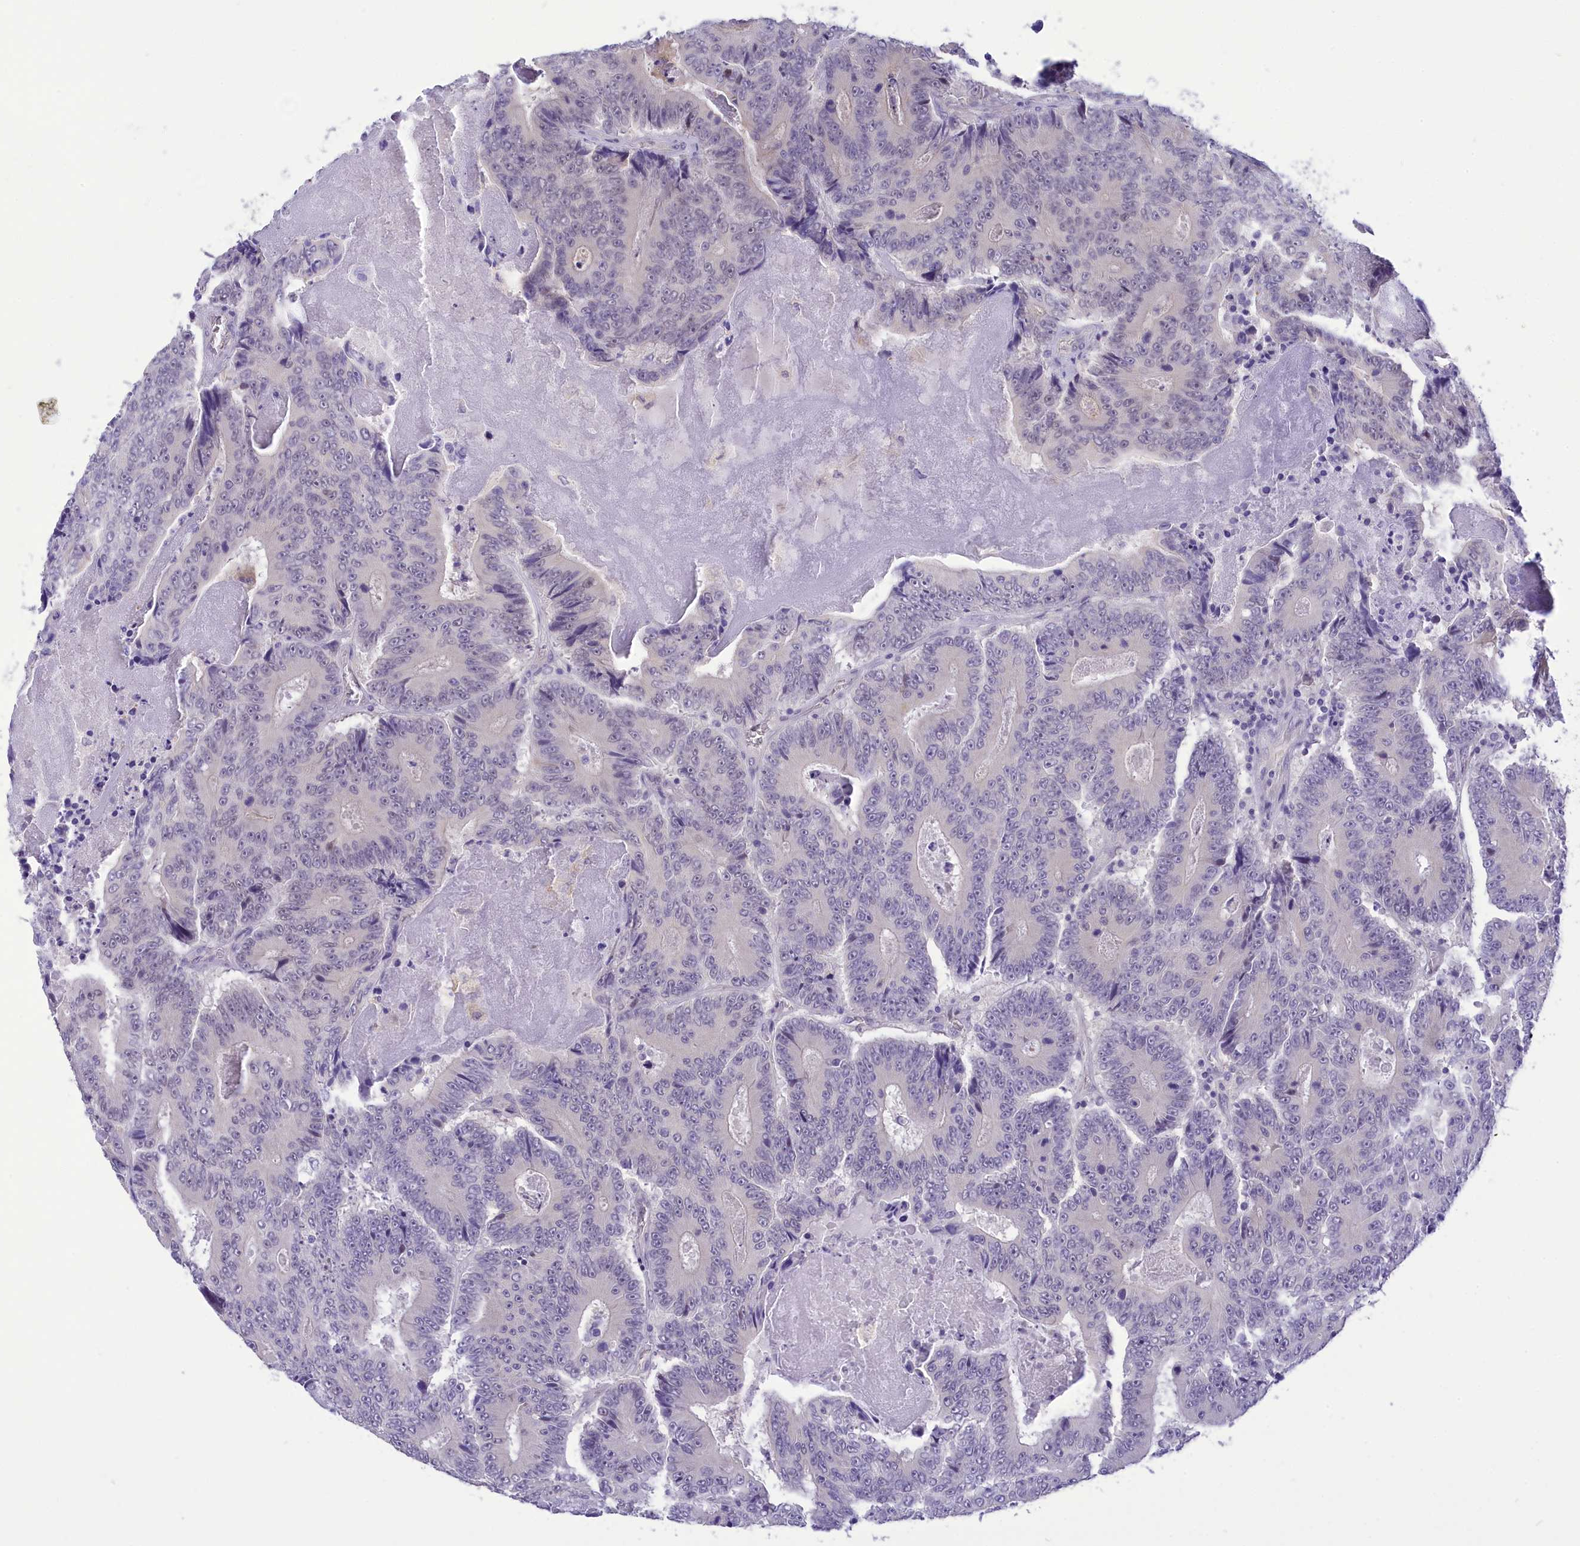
{"staining": {"intensity": "negative", "quantity": "none", "location": "none"}, "tissue": "colorectal cancer", "cell_type": "Tumor cells", "image_type": "cancer", "snomed": [{"axis": "morphology", "description": "Adenocarcinoma, NOS"}, {"axis": "topography", "description": "Colon"}], "caption": "Tumor cells show no significant protein positivity in colorectal adenocarcinoma.", "gene": "DCAF16", "patient": {"sex": "male", "age": 83}}